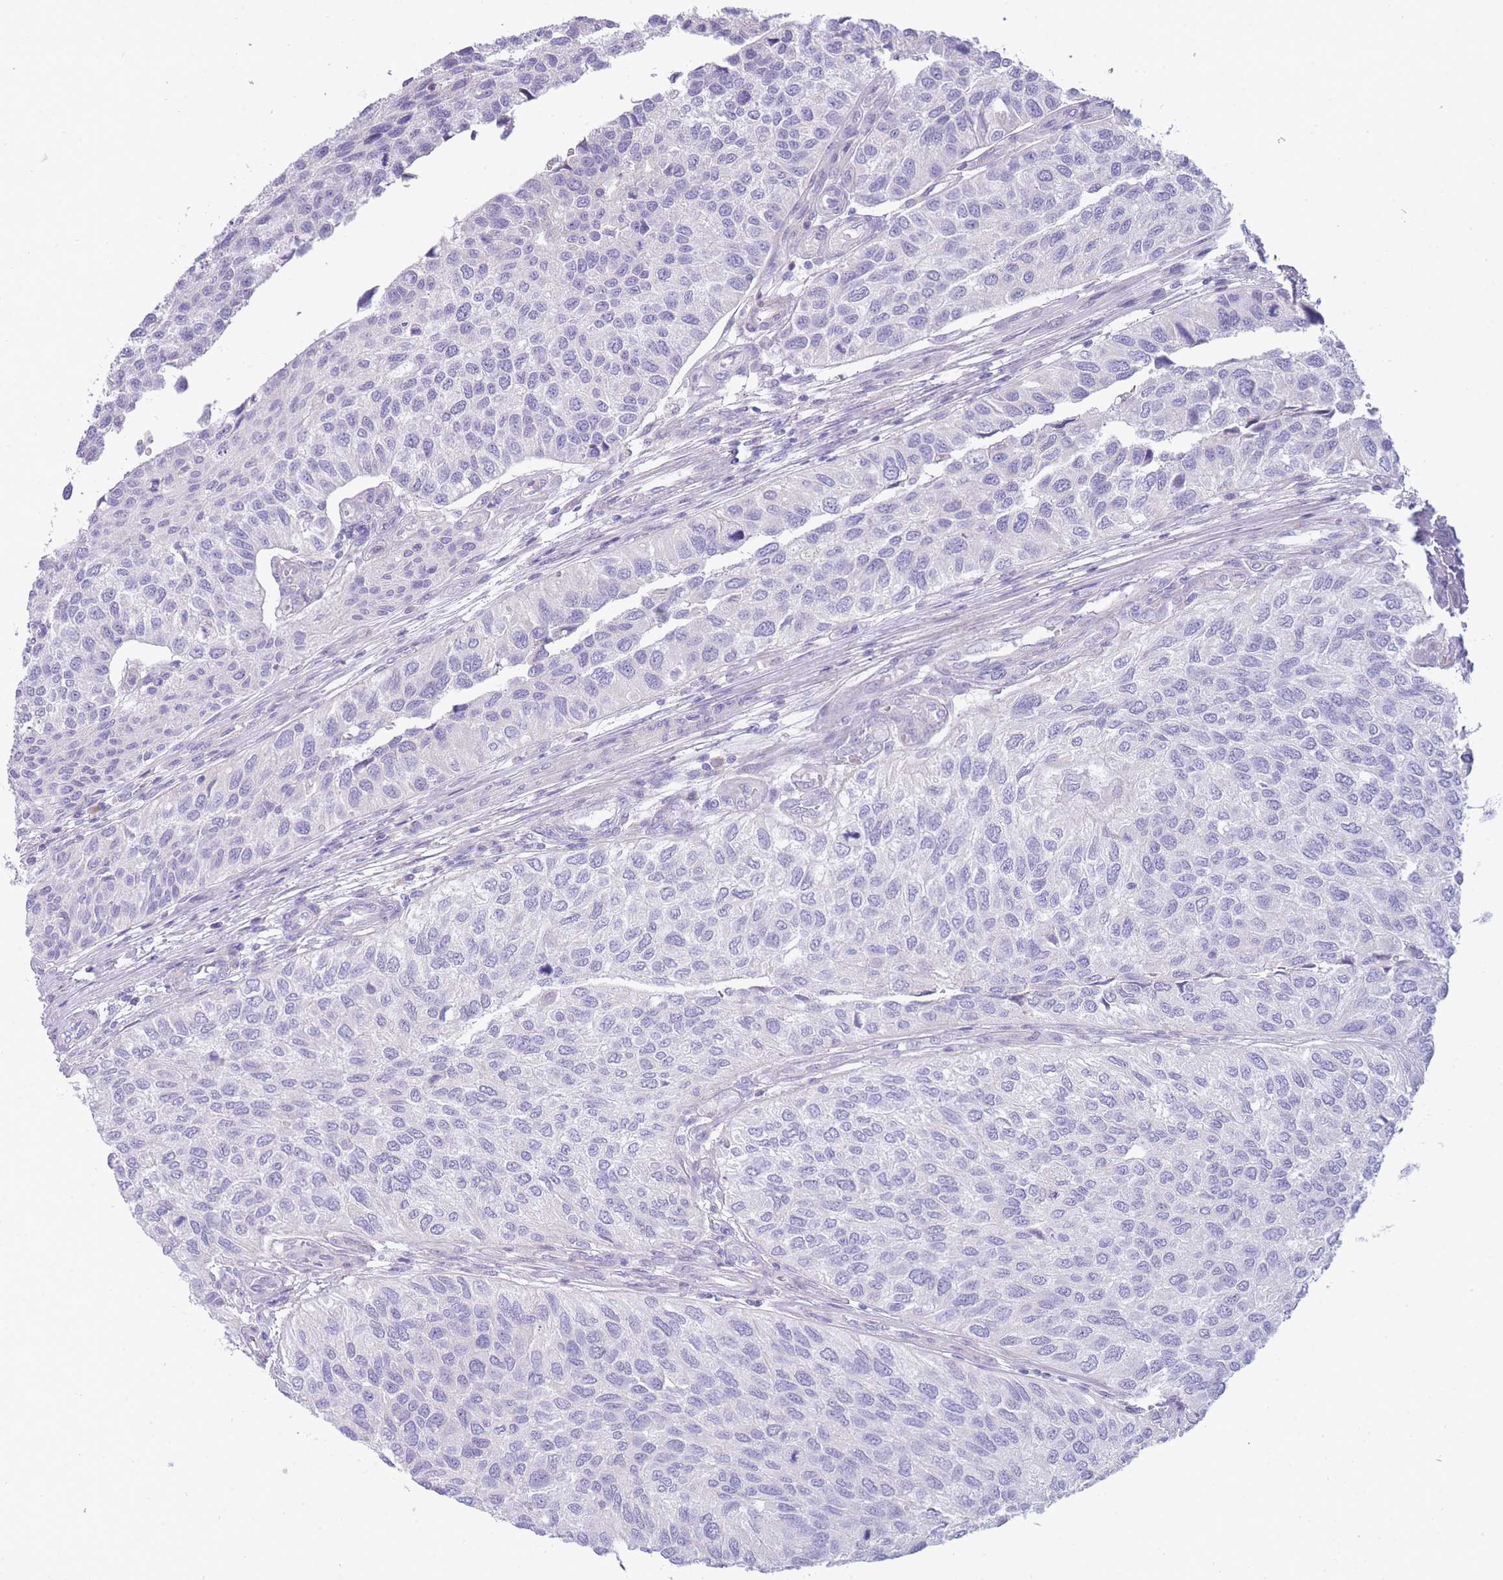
{"staining": {"intensity": "negative", "quantity": "none", "location": "none"}, "tissue": "urothelial cancer", "cell_type": "Tumor cells", "image_type": "cancer", "snomed": [{"axis": "morphology", "description": "Urothelial carcinoma, NOS"}, {"axis": "topography", "description": "Urinary bladder"}], "caption": "Tumor cells are negative for brown protein staining in urothelial cancer. Nuclei are stained in blue.", "gene": "PRR23B", "patient": {"sex": "male", "age": 55}}